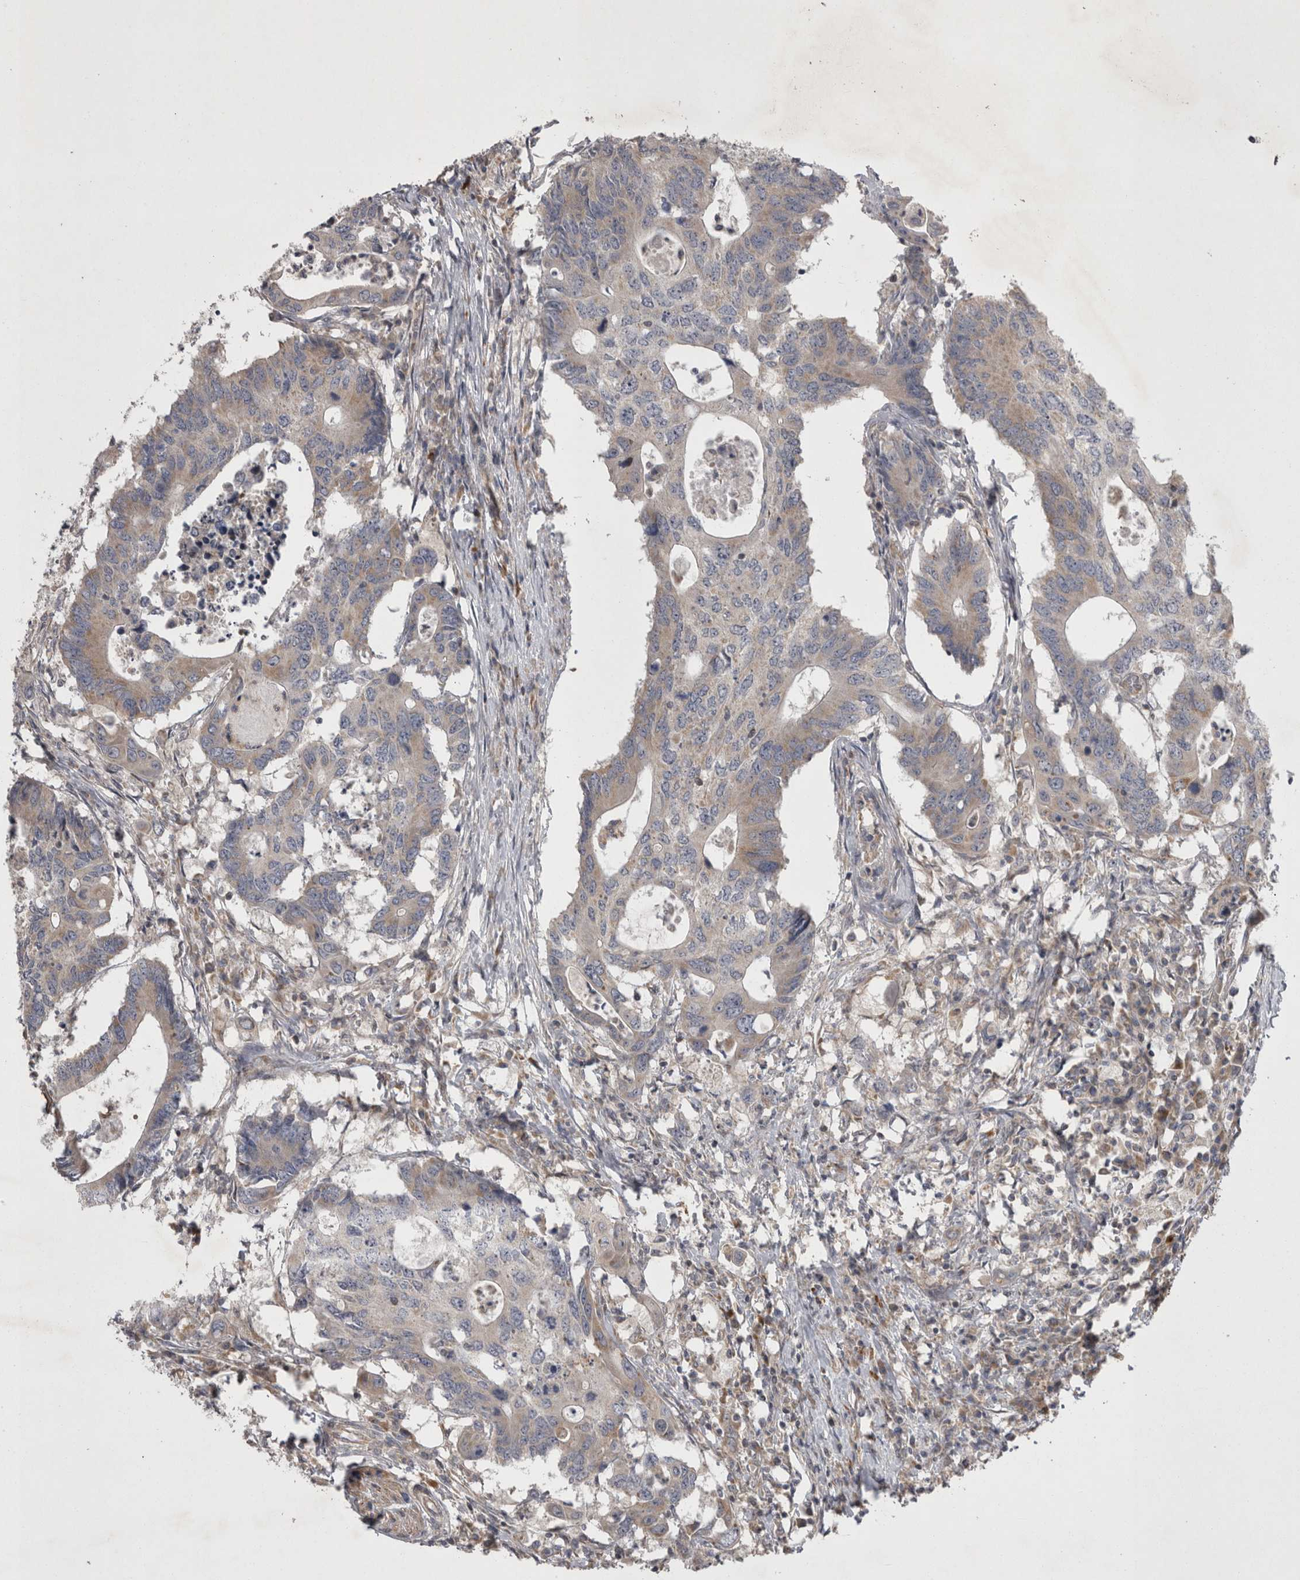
{"staining": {"intensity": "weak", "quantity": ">75%", "location": "cytoplasmic/membranous"}, "tissue": "colorectal cancer", "cell_type": "Tumor cells", "image_type": "cancer", "snomed": [{"axis": "morphology", "description": "Adenocarcinoma, NOS"}, {"axis": "topography", "description": "Colon"}], "caption": "The histopathology image reveals immunohistochemical staining of colorectal cancer. There is weak cytoplasmic/membranous staining is seen in approximately >75% of tumor cells.", "gene": "TSPOAP1", "patient": {"sex": "male", "age": 71}}